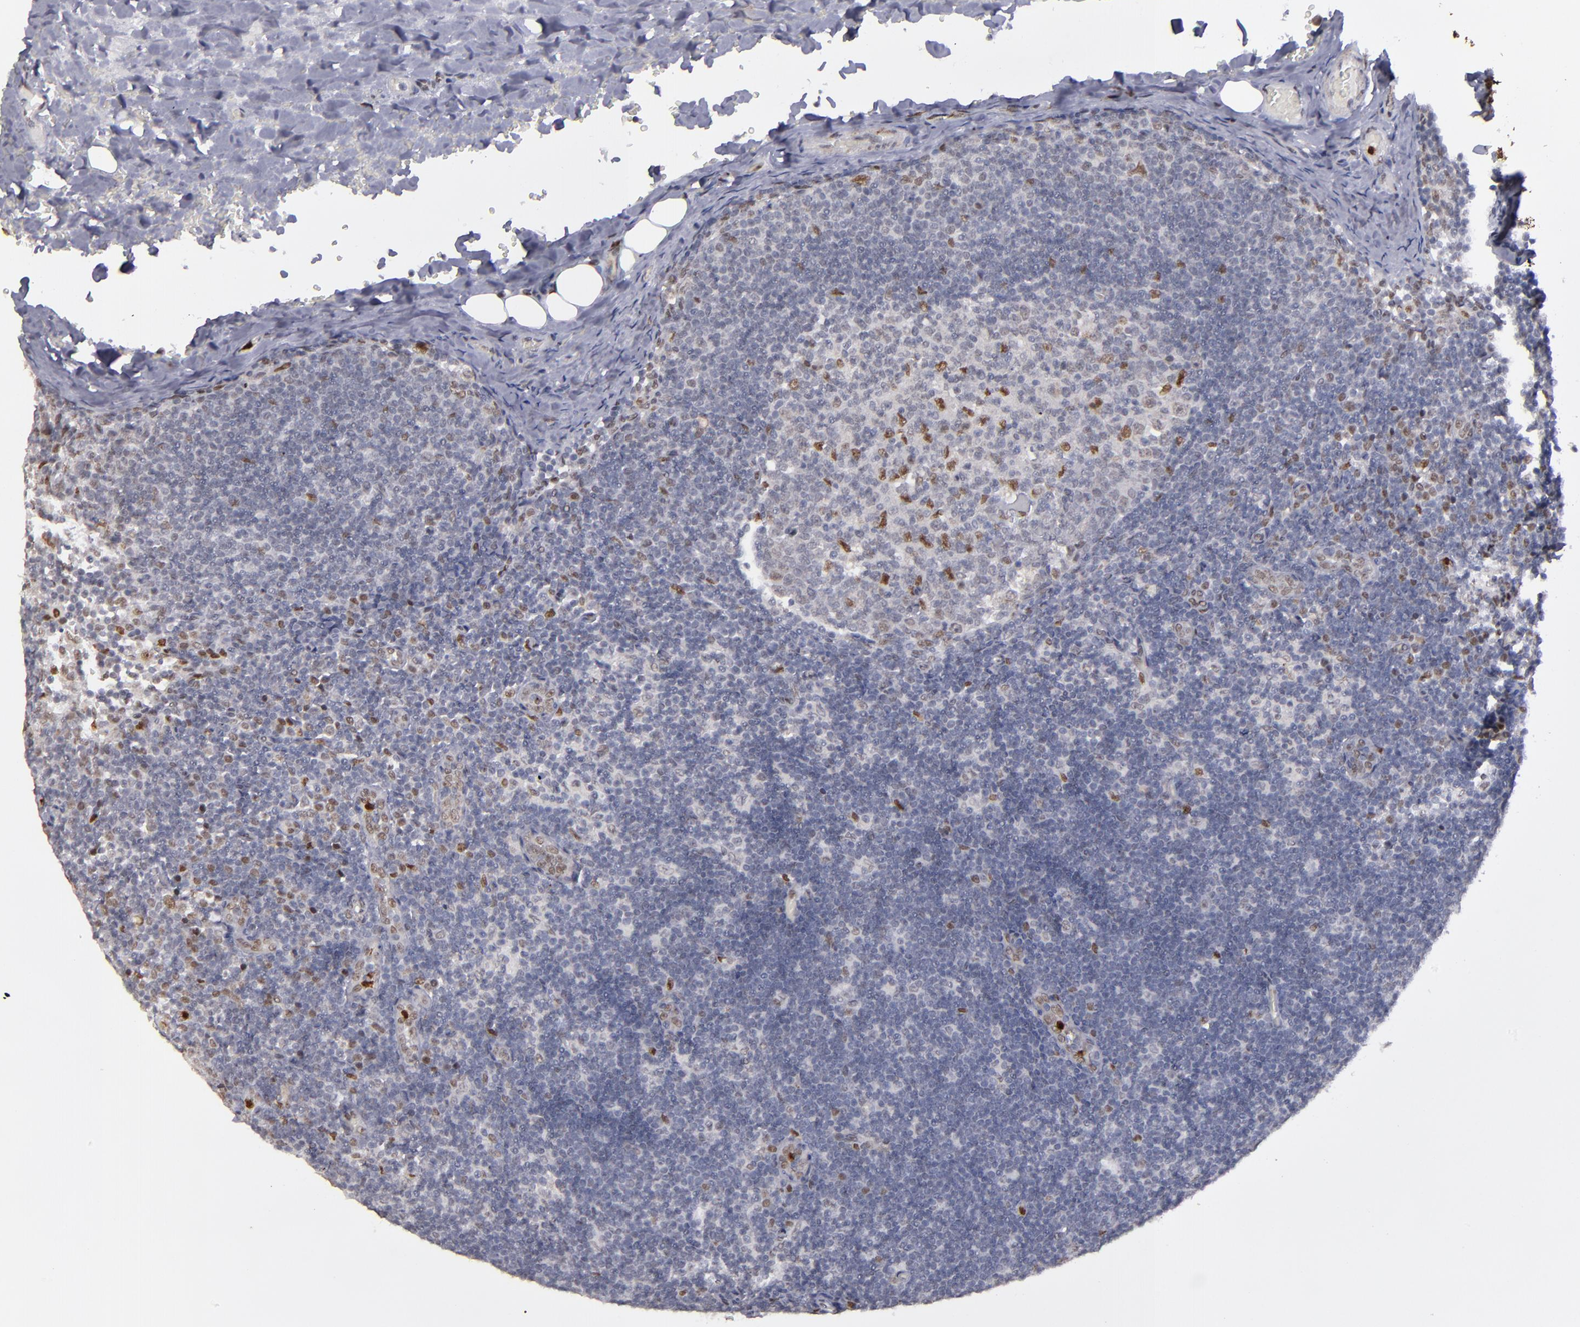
{"staining": {"intensity": "moderate", "quantity": "<25%", "location": "cytoplasmic/membranous,nuclear"}, "tissue": "lymph node", "cell_type": "Germinal center cells", "image_type": "normal", "snomed": [{"axis": "morphology", "description": "Normal tissue, NOS"}, {"axis": "topography", "description": "Lymph node"}, {"axis": "topography", "description": "Salivary gland"}], "caption": "Immunohistochemistry (IHC) of normal human lymph node demonstrates low levels of moderate cytoplasmic/membranous,nuclear positivity in about <25% of germinal center cells. (brown staining indicates protein expression, while blue staining denotes nuclei).", "gene": "RREB1", "patient": {"sex": "male", "age": 8}}